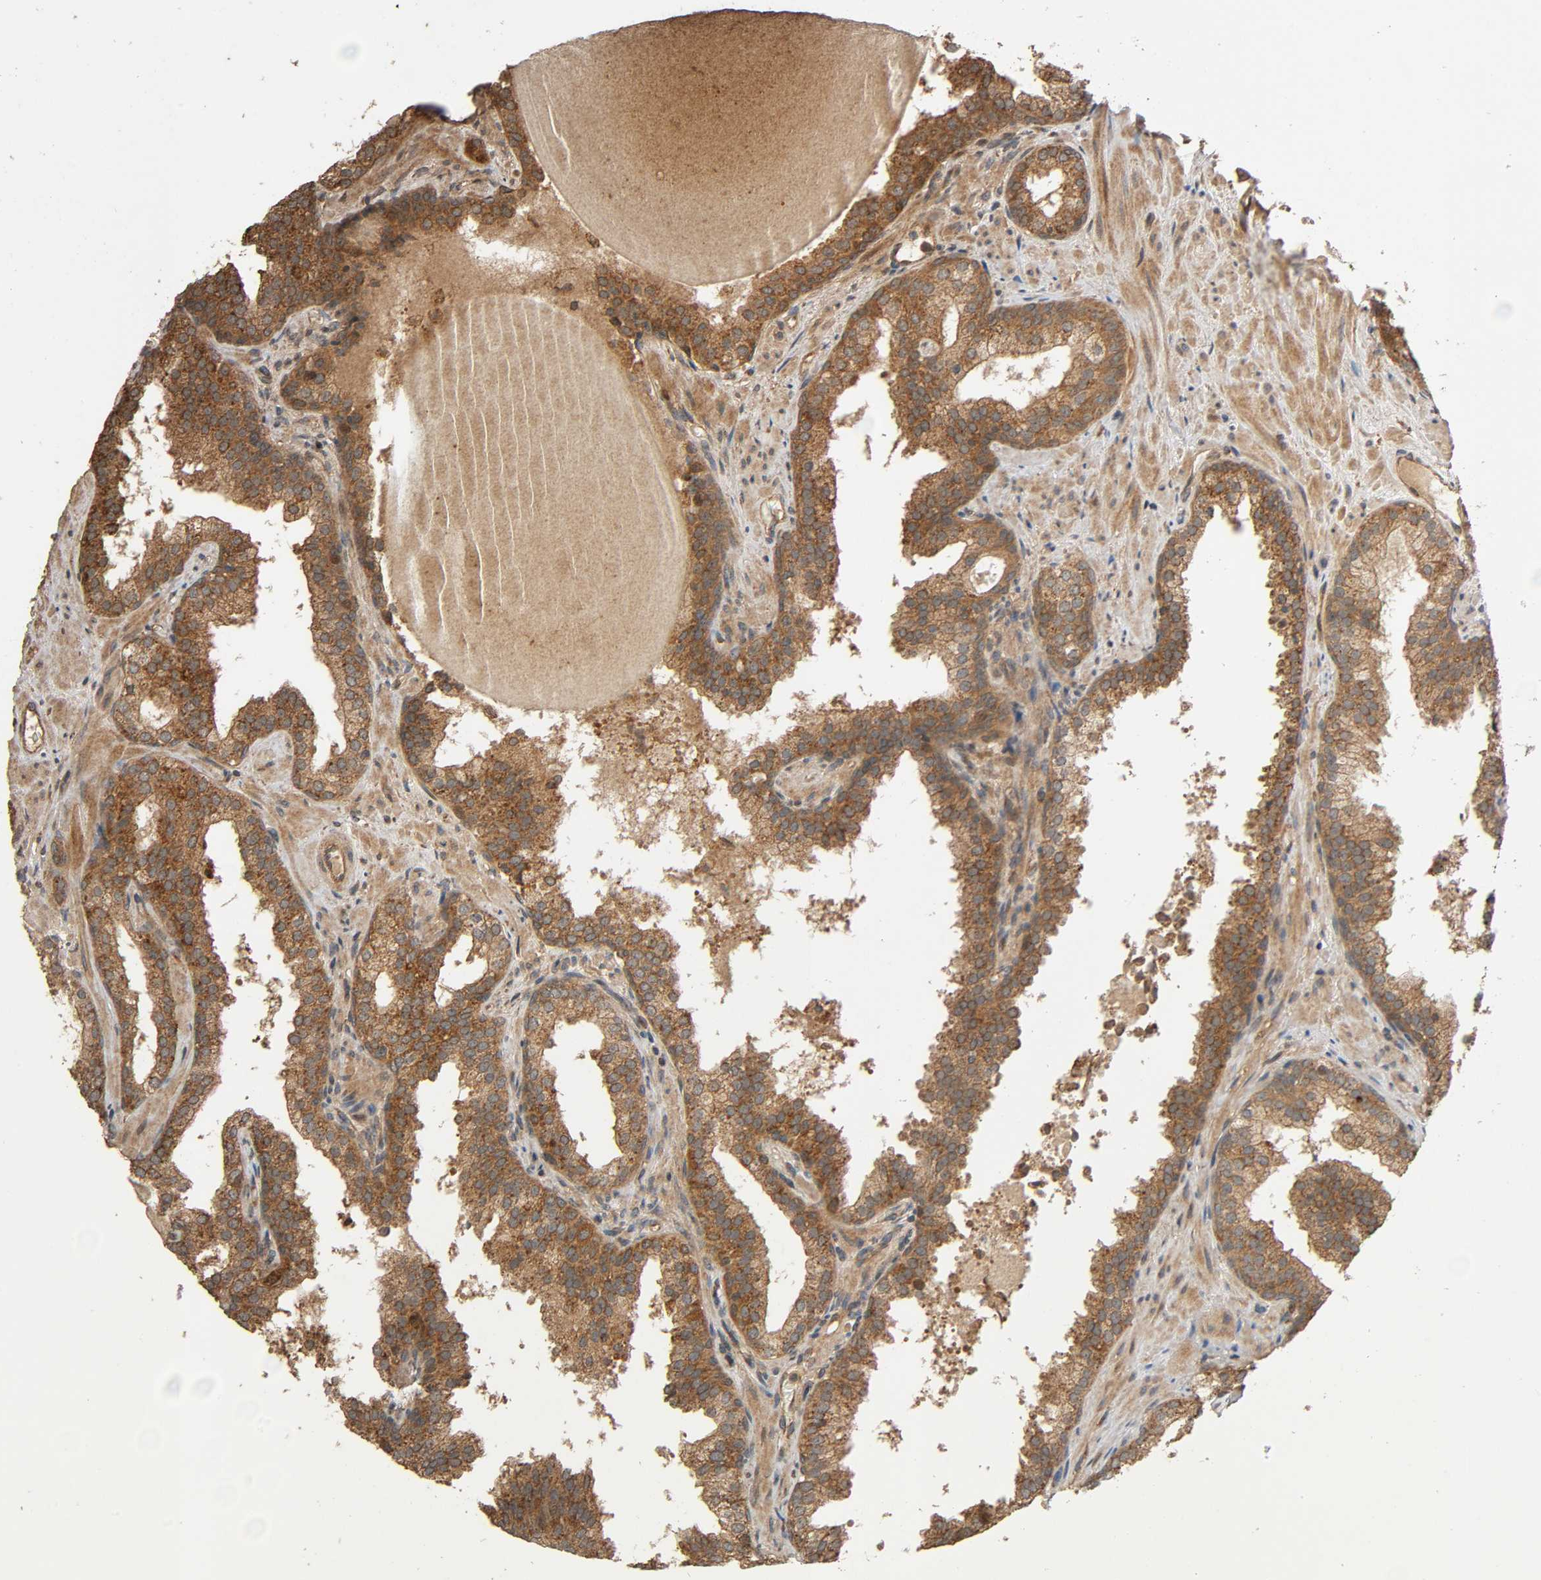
{"staining": {"intensity": "moderate", "quantity": ">75%", "location": "cytoplasmic/membranous"}, "tissue": "prostate cancer", "cell_type": "Tumor cells", "image_type": "cancer", "snomed": [{"axis": "morphology", "description": "Adenocarcinoma, Low grade"}, {"axis": "topography", "description": "Prostate"}], "caption": "Brown immunohistochemical staining in human prostate cancer reveals moderate cytoplasmic/membranous positivity in approximately >75% of tumor cells.", "gene": "MAP3K8", "patient": {"sex": "male", "age": 63}}